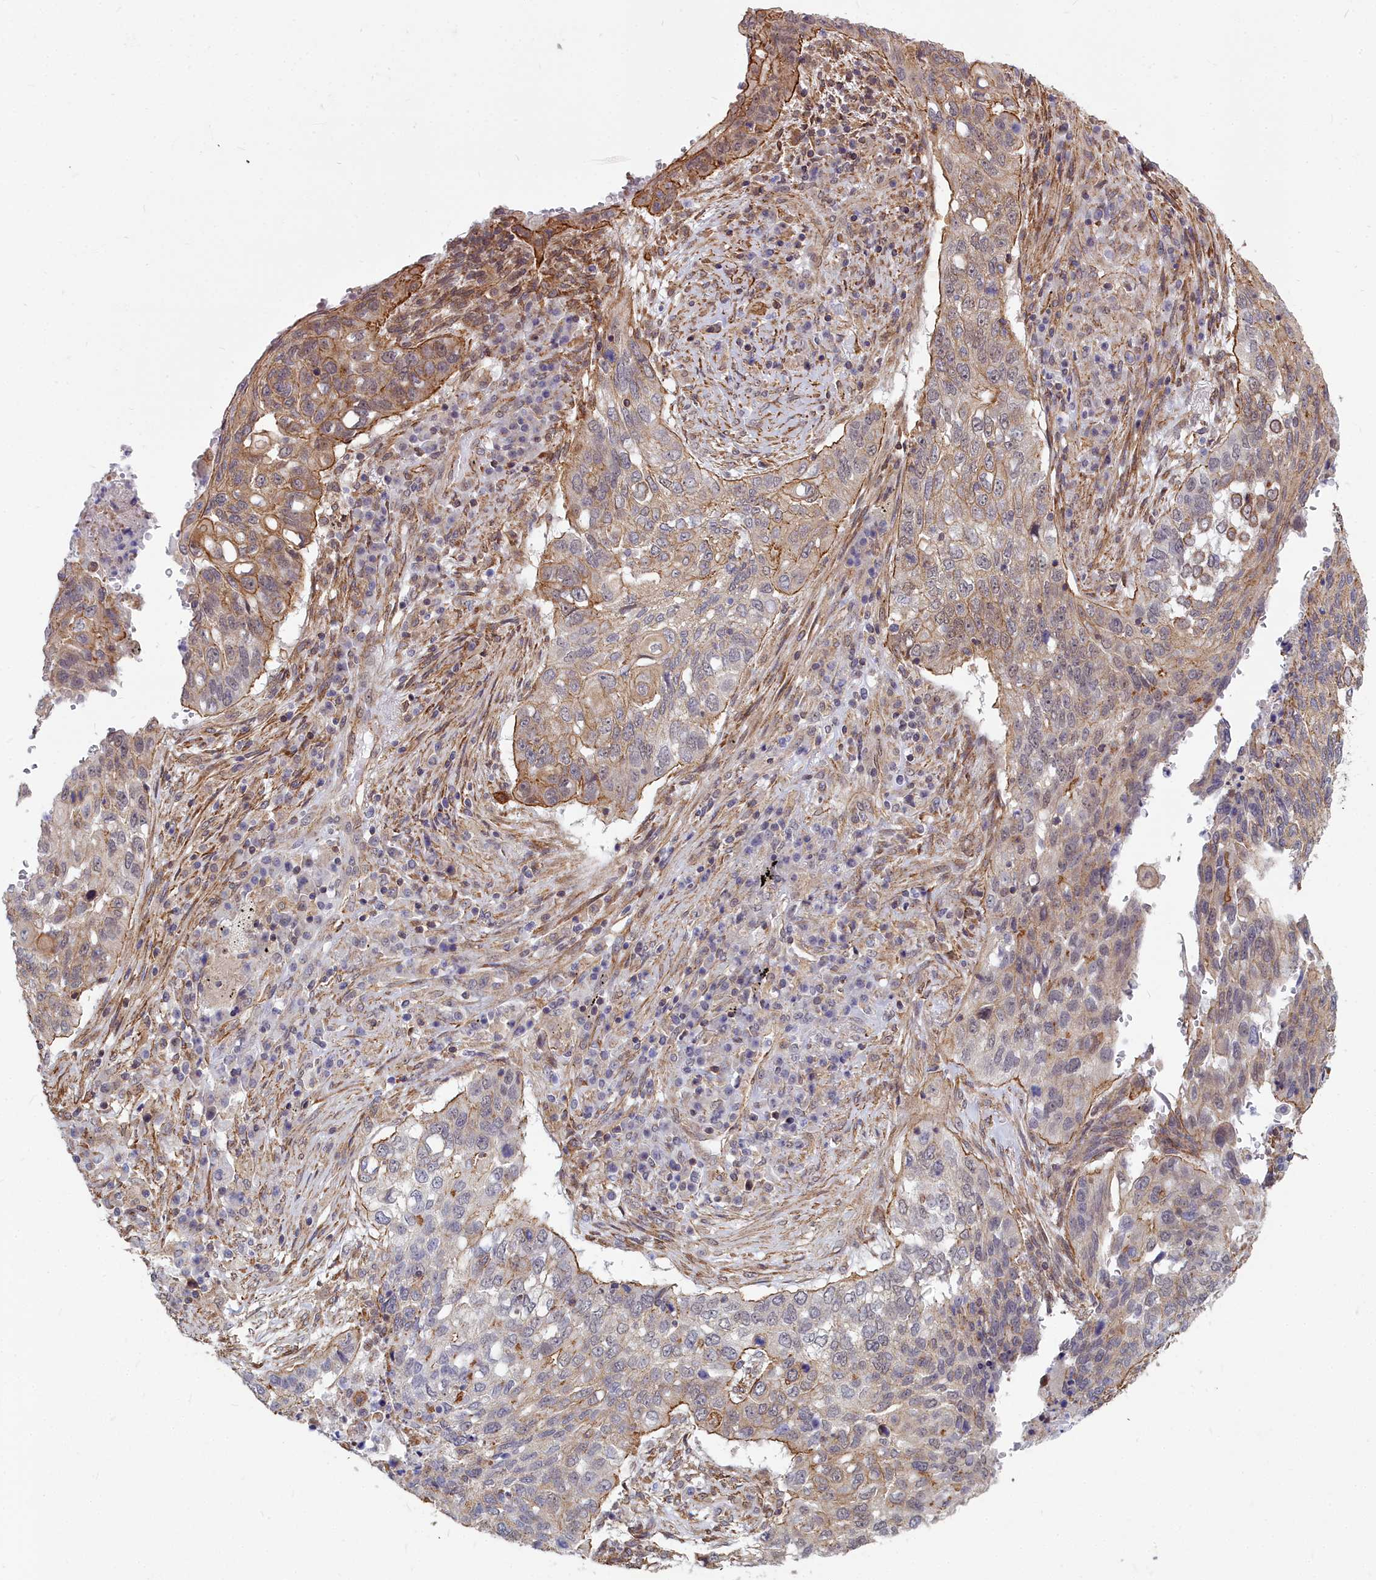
{"staining": {"intensity": "moderate", "quantity": "25%-75%", "location": "cytoplasmic/membranous"}, "tissue": "lung cancer", "cell_type": "Tumor cells", "image_type": "cancer", "snomed": [{"axis": "morphology", "description": "Squamous cell carcinoma, NOS"}, {"axis": "topography", "description": "Lung"}], "caption": "An image showing moderate cytoplasmic/membranous staining in approximately 25%-75% of tumor cells in lung squamous cell carcinoma, as visualized by brown immunohistochemical staining.", "gene": "YJU2", "patient": {"sex": "female", "age": 63}}